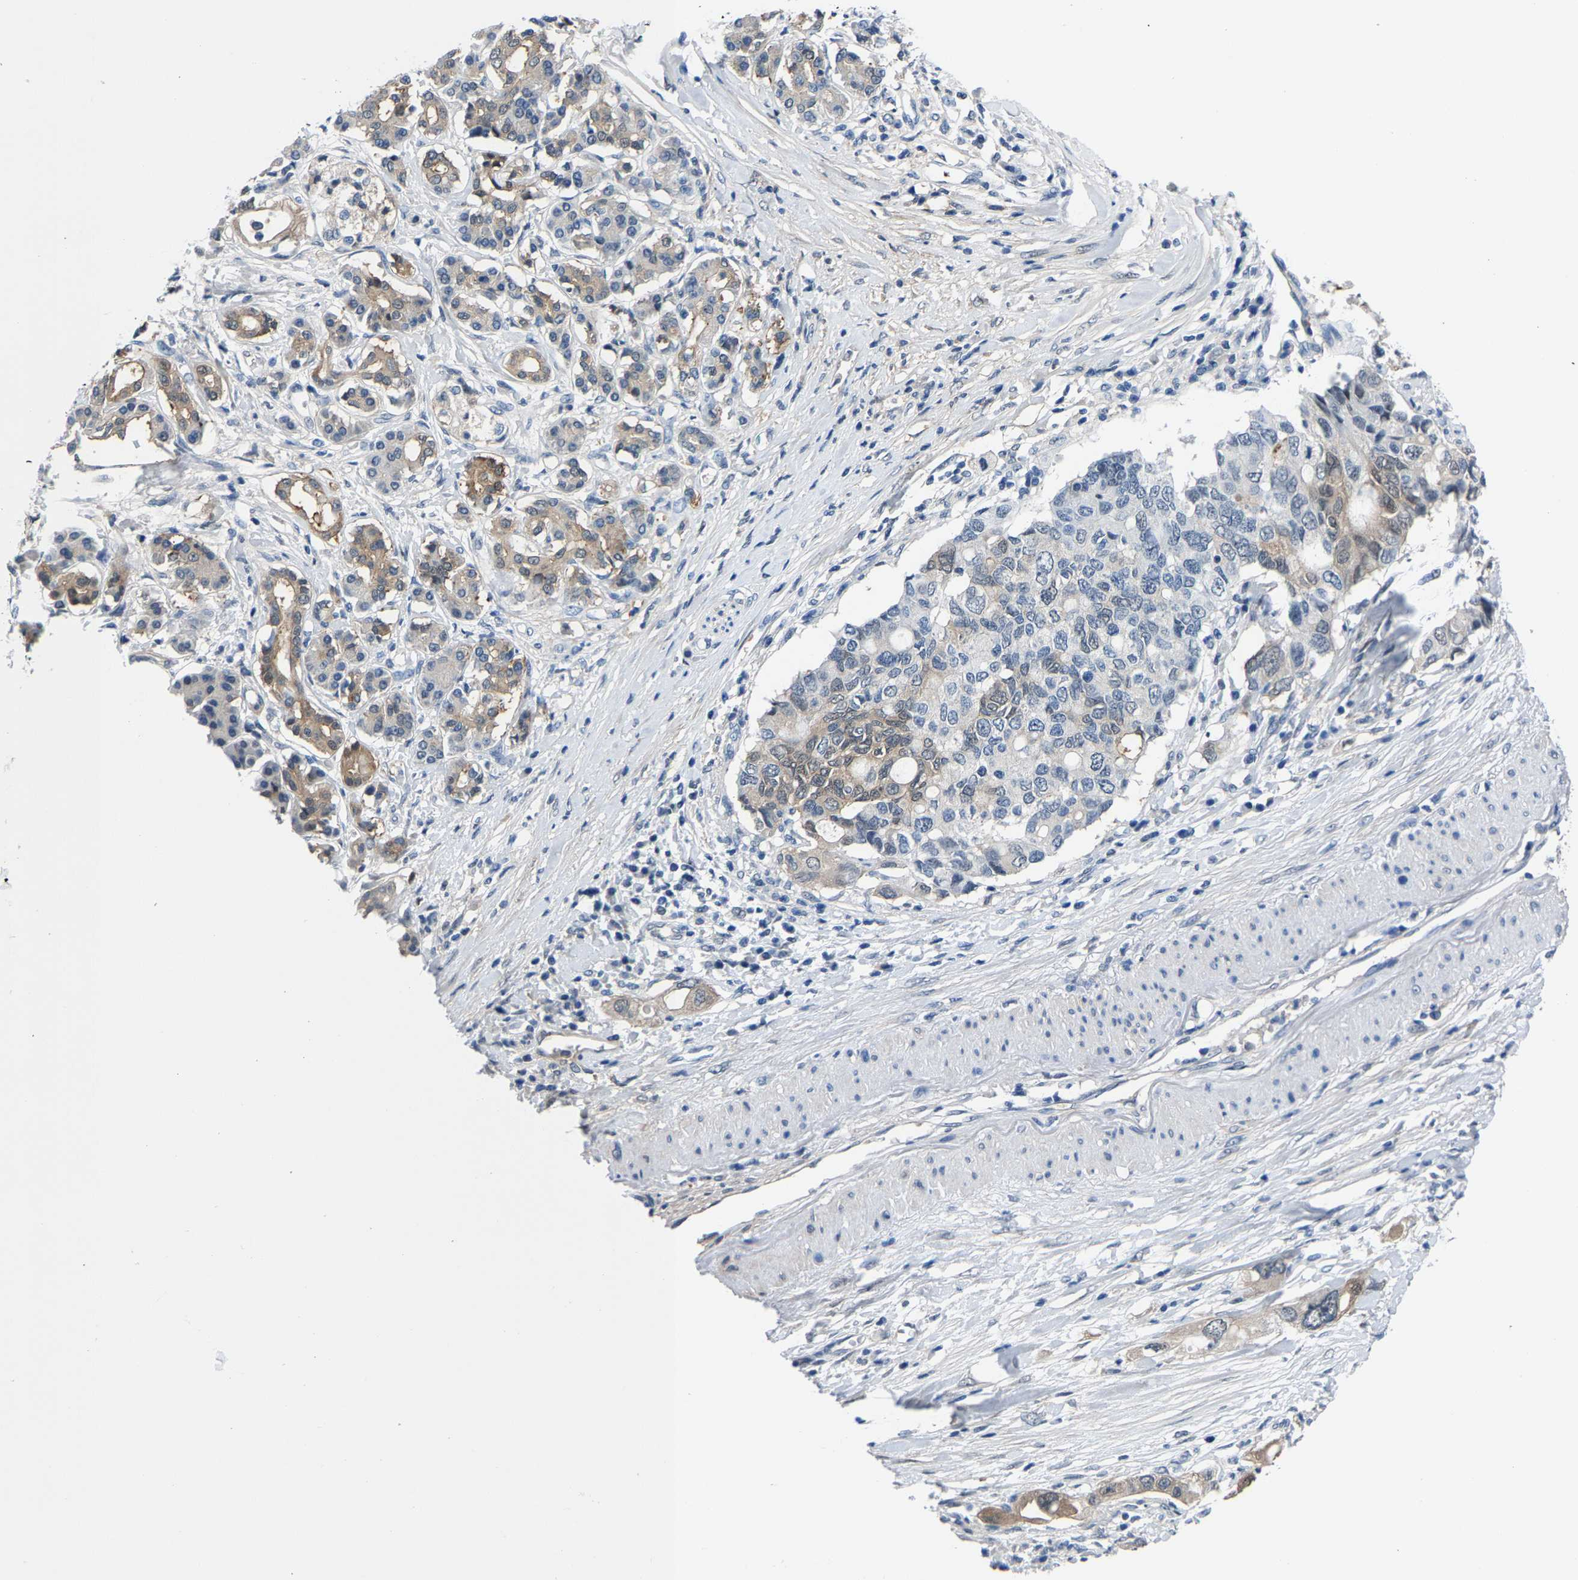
{"staining": {"intensity": "weak", "quantity": "25%-75%", "location": "cytoplasmic/membranous"}, "tissue": "pancreatic cancer", "cell_type": "Tumor cells", "image_type": "cancer", "snomed": [{"axis": "morphology", "description": "Adenocarcinoma, NOS"}, {"axis": "topography", "description": "Pancreas"}], "caption": "DAB immunohistochemical staining of pancreatic cancer shows weak cytoplasmic/membranous protein positivity in approximately 25%-75% of tumor cells. (DAB = brown stain, brightfield microscopy at high magnification).", "gene": "SSH3", "patient": {"sex": "female", "age": 56}}